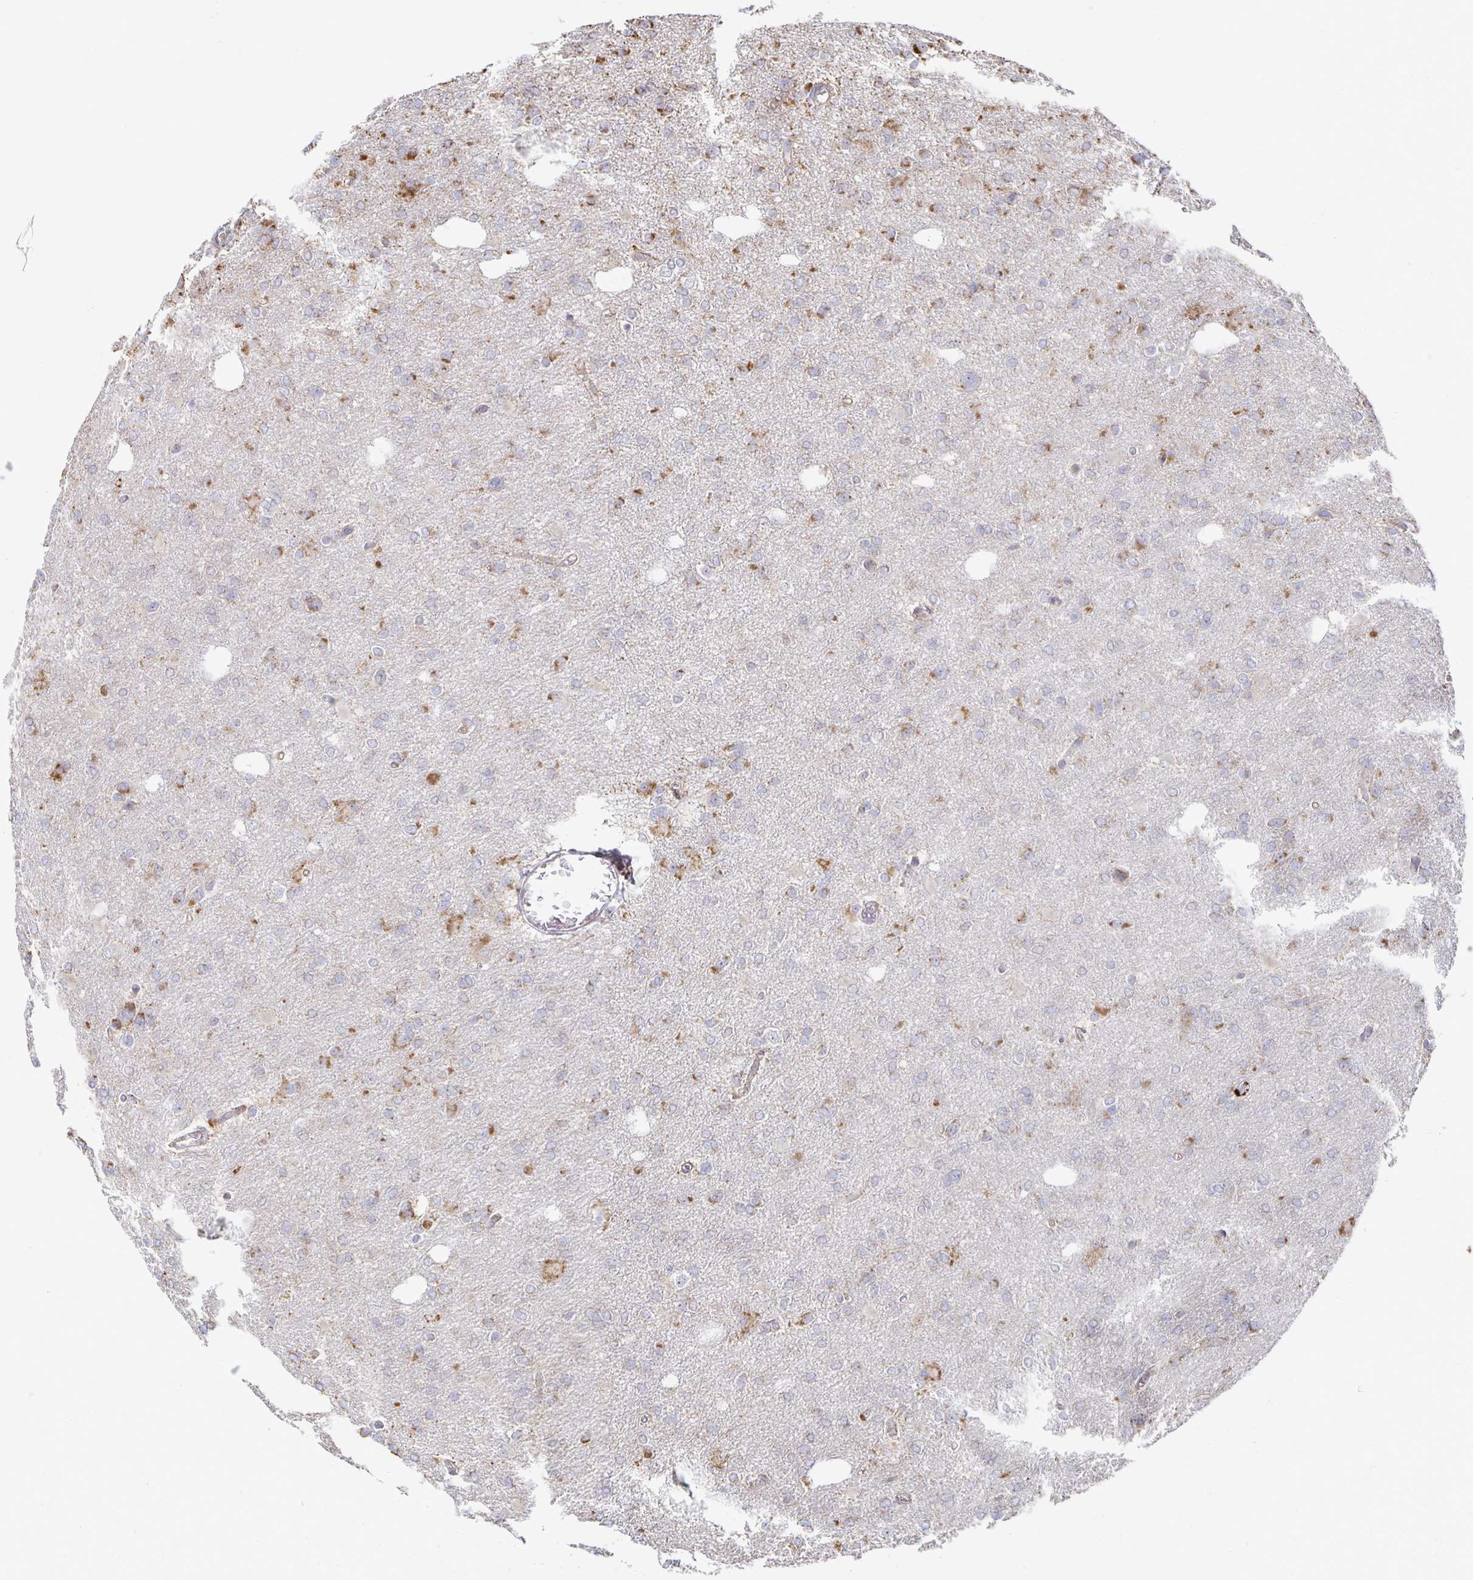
{"staining": {"intensity": "negative", "quantity": "none", "location": "none"}, "tissue": "glioma", "cell_type": "Tumor cells", "image_type": "cancer", "snomed": [{"axis": "morphology", "description": "Glioma, malignant, Low grade"}, {"axis": "topography", "description": "Brain"}], "caption": "Histopathology image shows no protein positivity in tumor cells of malignant glioma (low-grade) tissue.", "gene": "NKX2-8", "patient": {"sex": "male", "age": 26}}